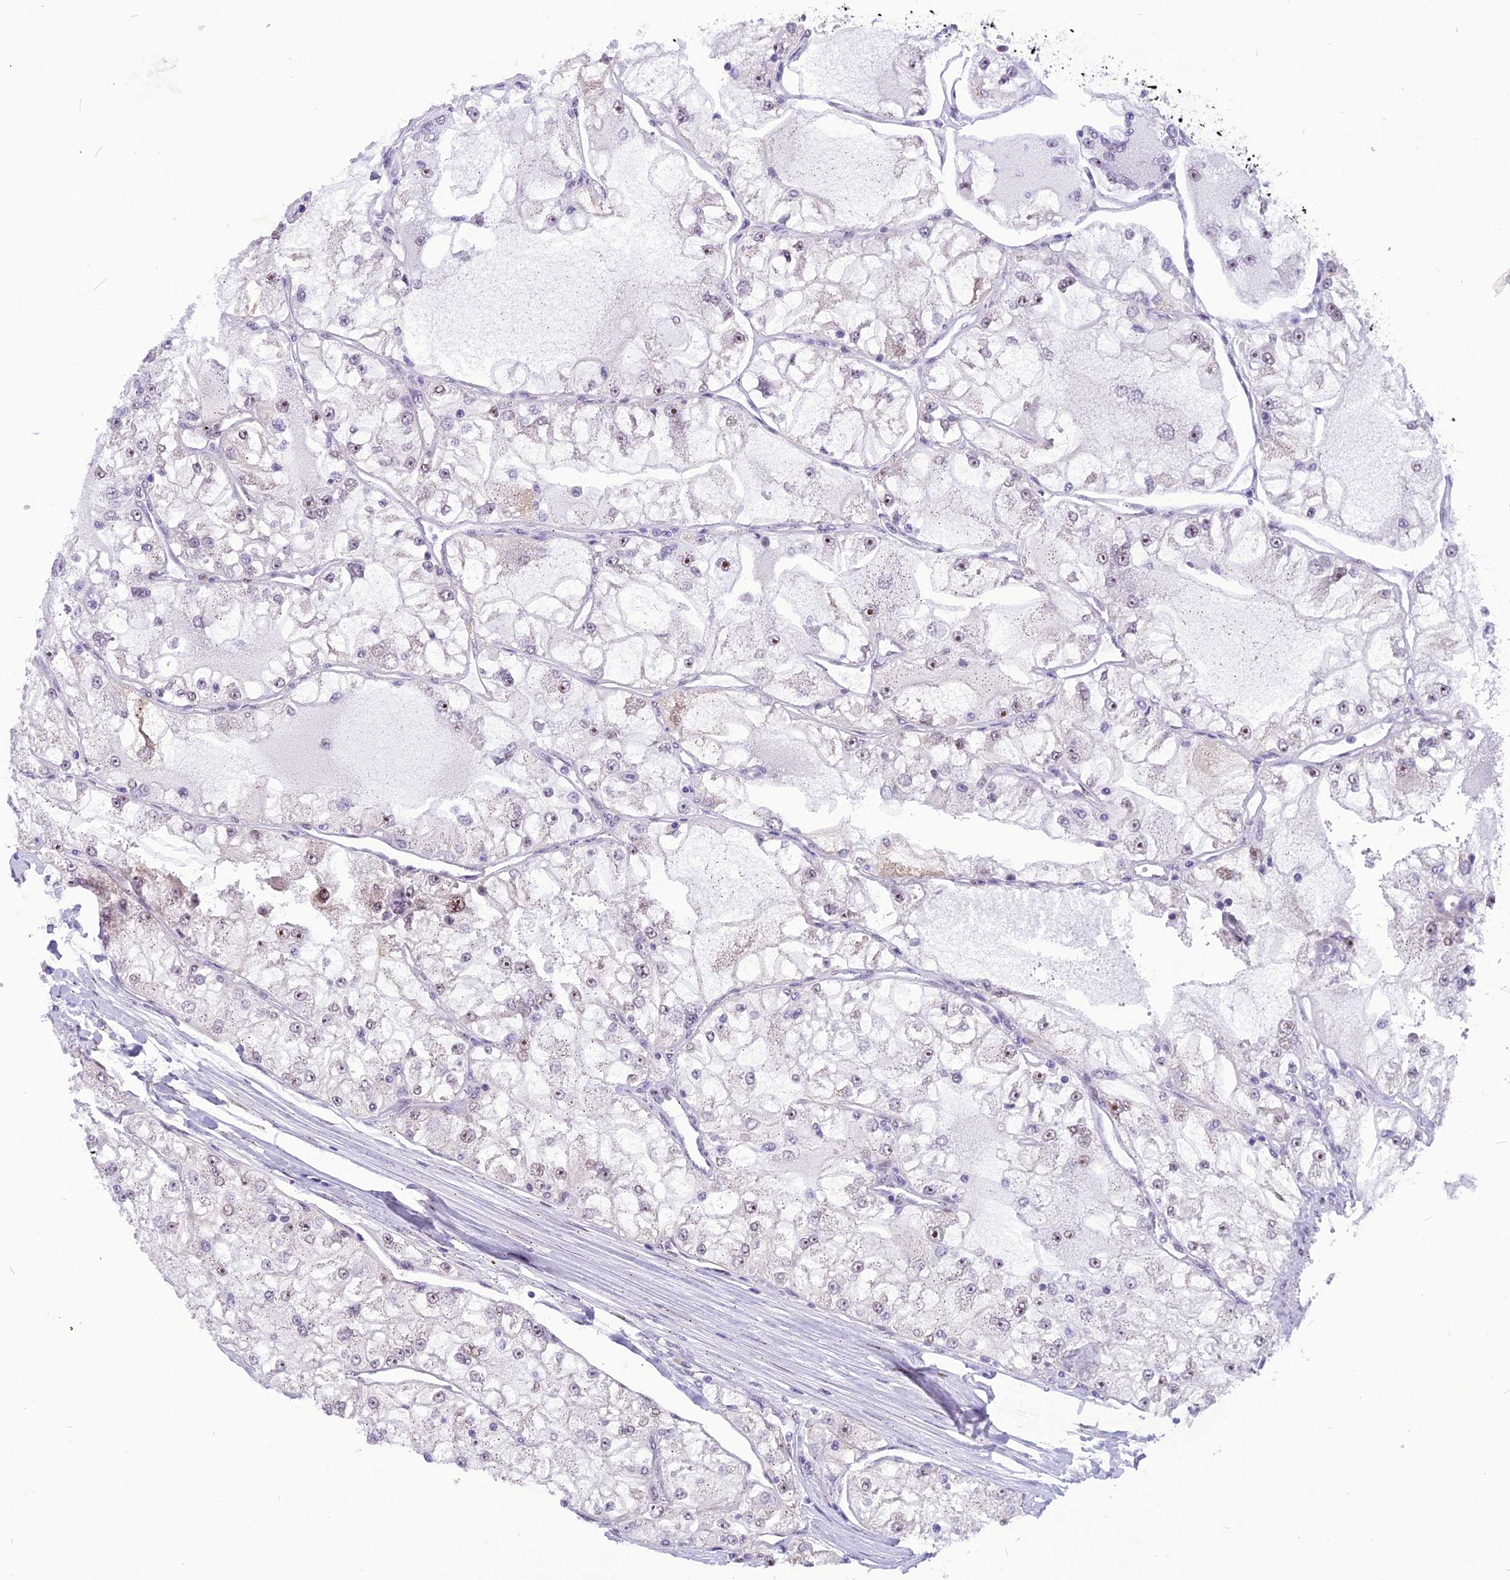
{"staining": {"intensity": "weak", "quantity": "<25%", "location": "nuclear"}, "tissue": "renal cancer", "cell_type": "Tumor cells", "image_type": "cancer", "snomed": [{"axis": "morphology", "description": "Adenocarcinoma, NOS"}, {"axis": "topography", "description": "Kidney"}], "caption": "DAB immunohistochemical staining of human adenocarcinoma (renal) shows no significant expression in tumor cells.", "gene": "IRF2BP1", "patient": {"sex": "female", "age": 72}}